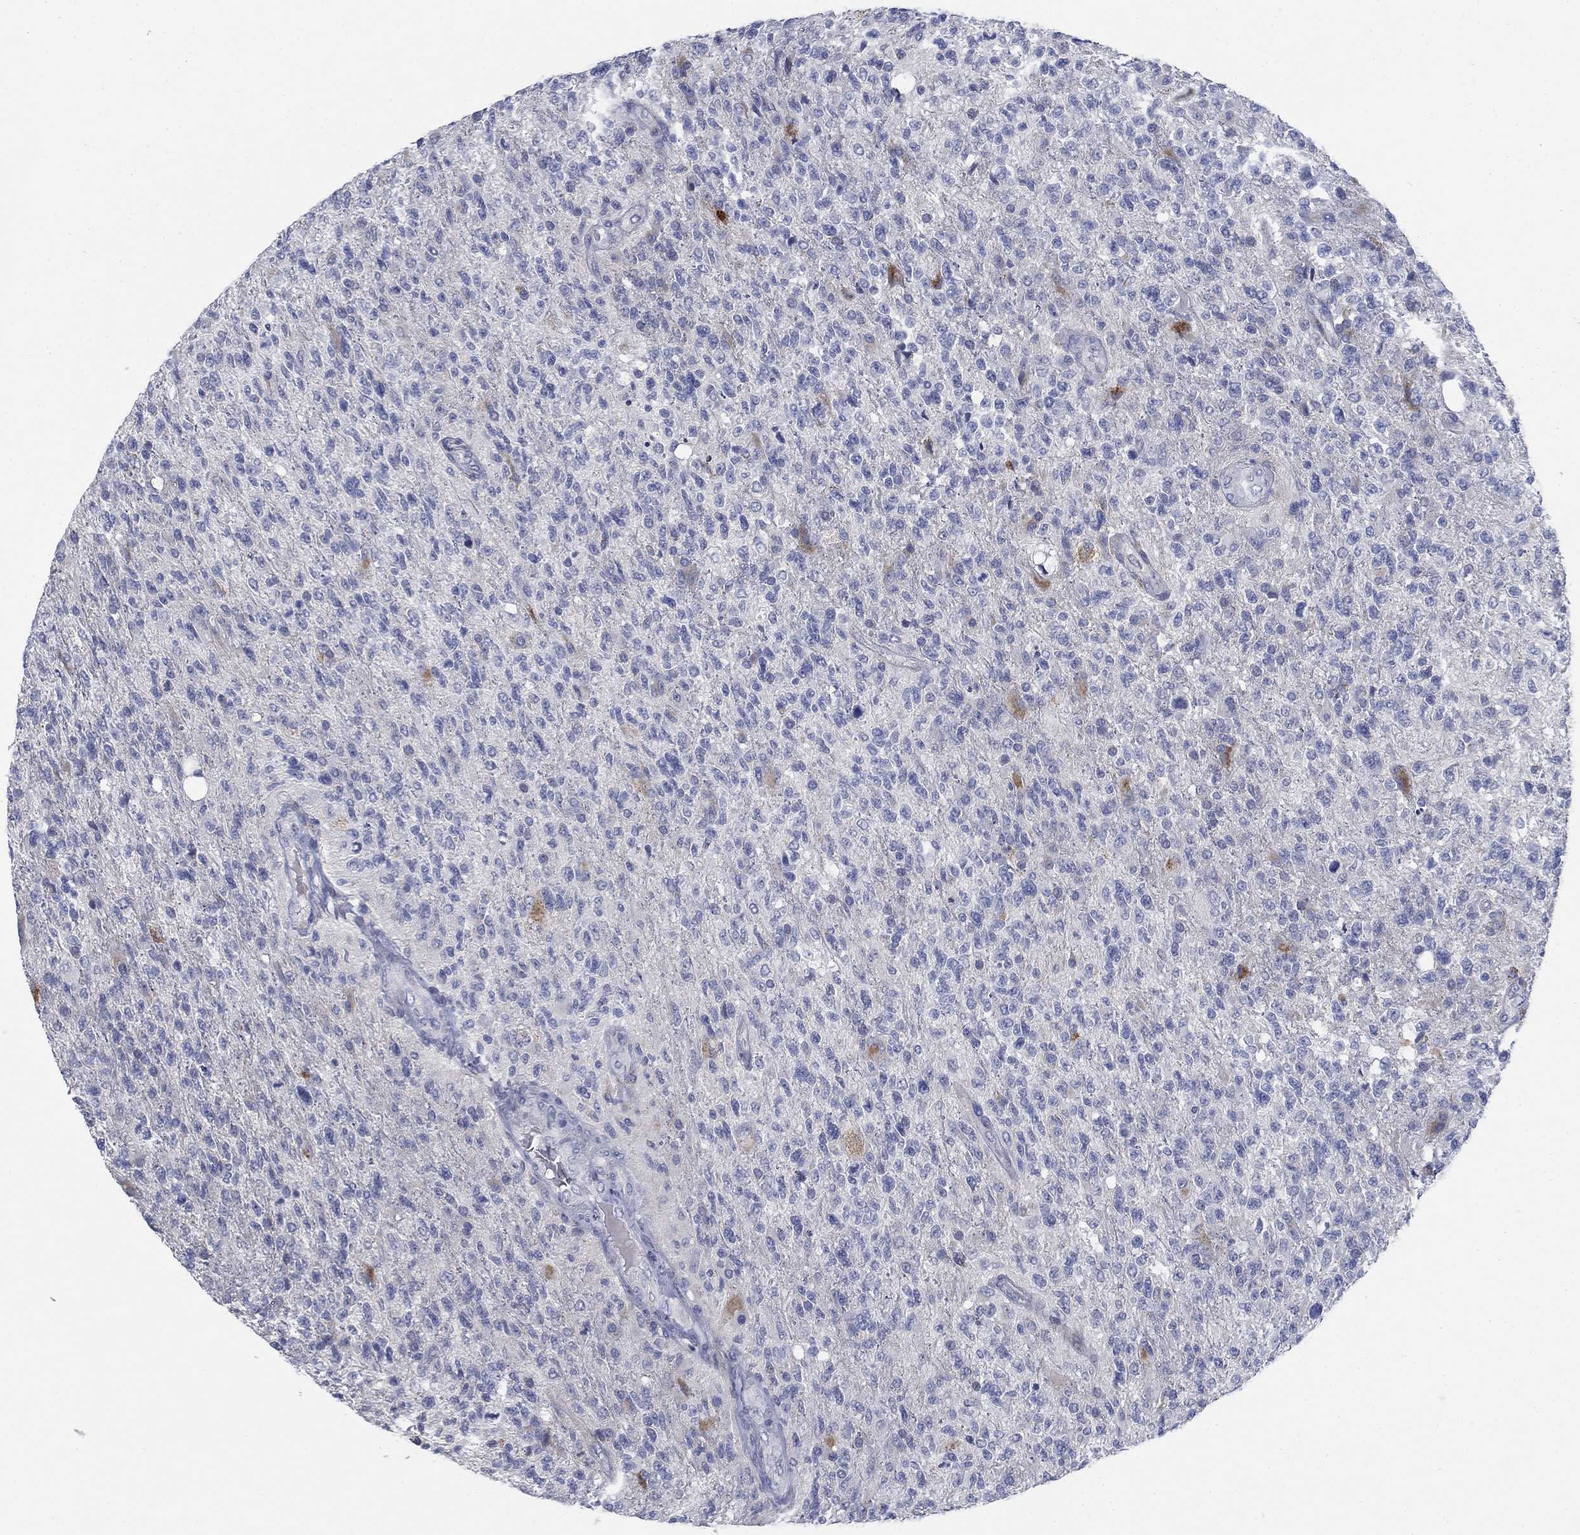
{"staining": {"intensity": "negative", "quantity": "none", "location": "none"}, "tissue": "glioma", "cell_type": "Tumor cells", "image_type": "cancer", "snomed": [{"axis": "morphology", "description": "Glioma, malignant, High grade"}, {"axis": "topography", "description": "Brain"}], "caption": "A high-resolution histopathology image shows IHC staining of glioma, which exhibits no significant expression in tumor cells. Nuclei are stained in blue.", "gene": "DNER", "patient": {"sex": "male", "age": 56}}